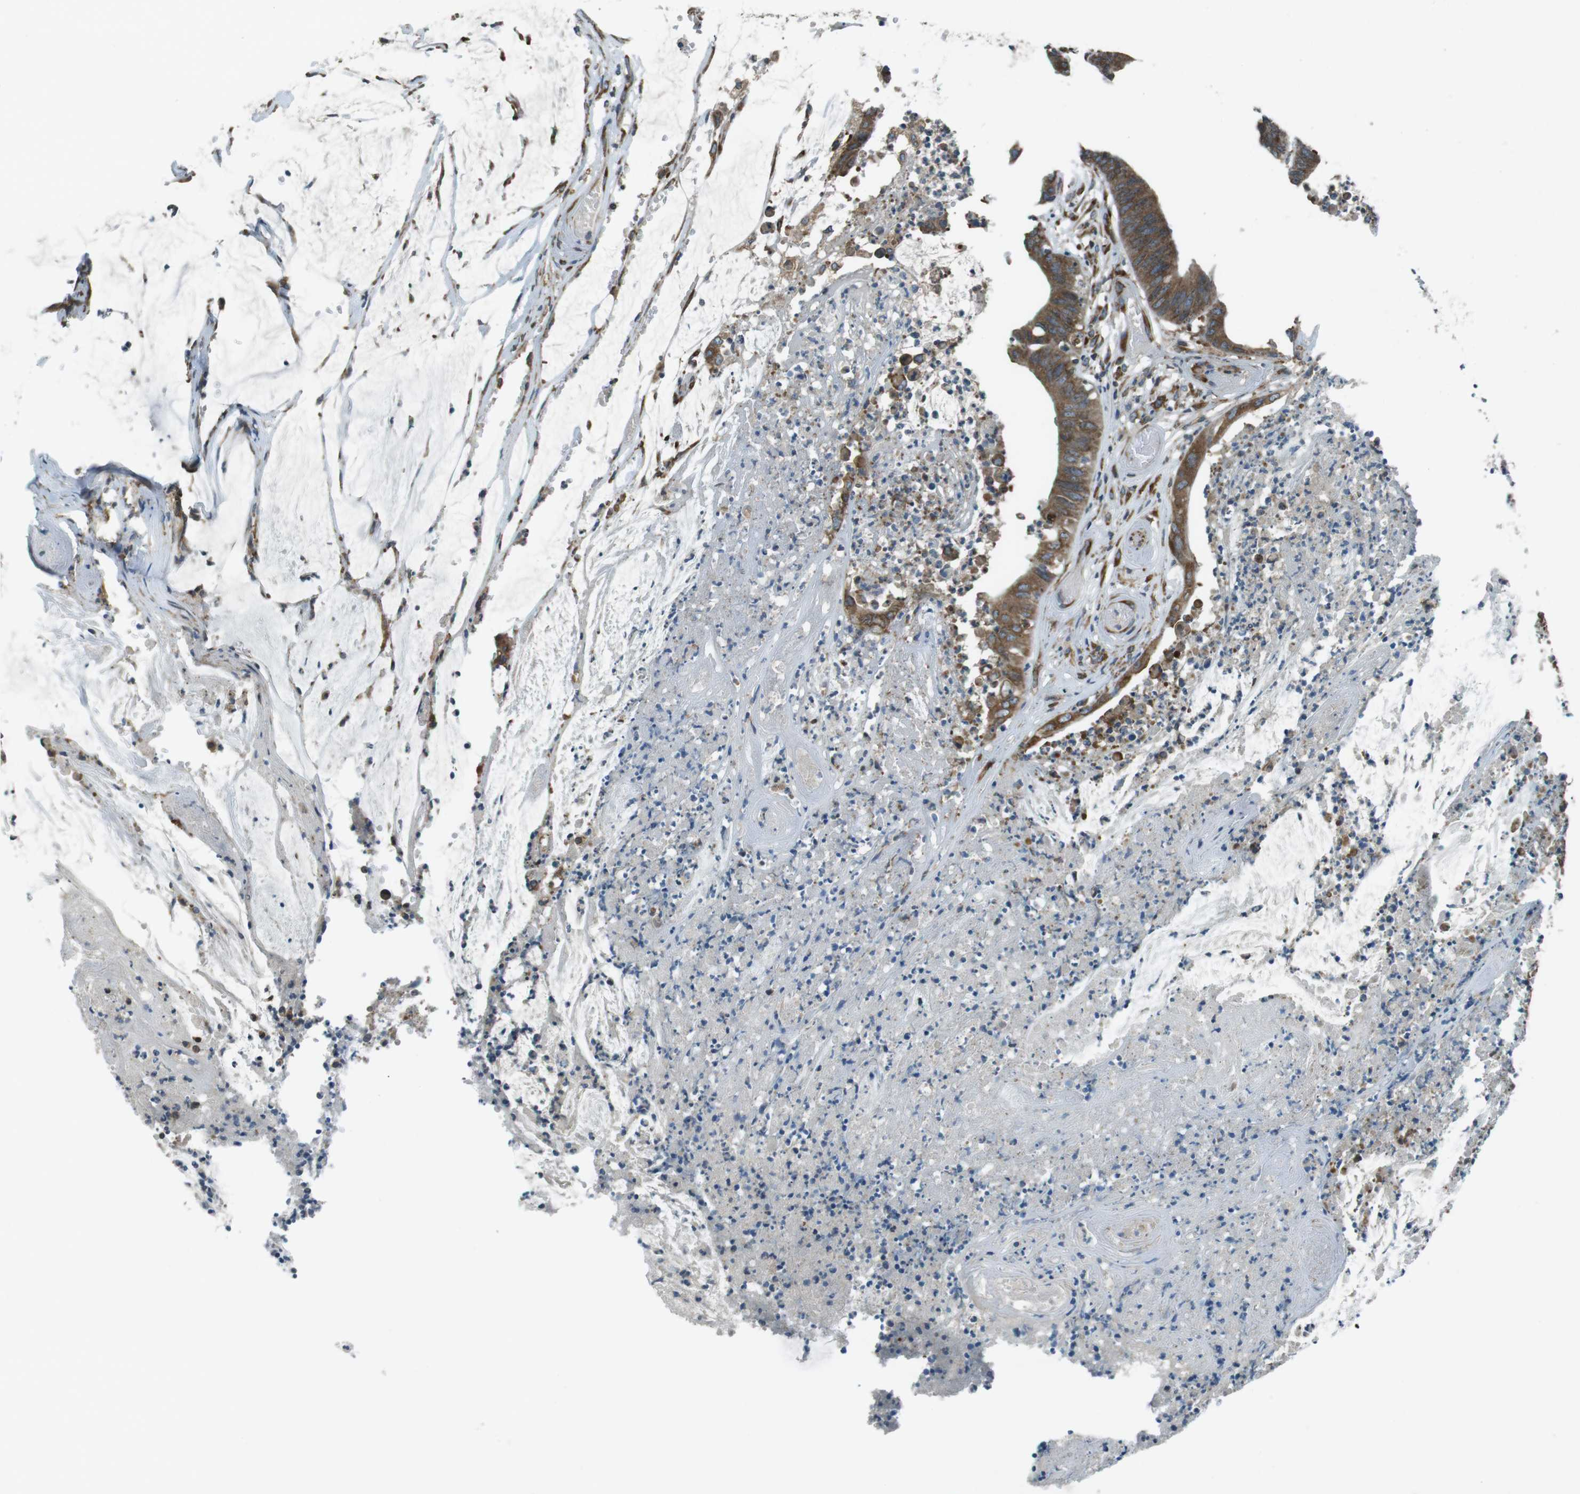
{"staining": {"intensity": "moderate", "quantity": ">75%", "location": "cytoplasmic/membranous"}, "tissue": "colorectal cancer", "cell_type": "Tumor cells", "image_type": "cancer", "snomed": [{"axis": "morphology", "description": "Adenocarcinoma, NOS"}, {"axis": "topography", "description": "Rectum"}], "caption": "Colorectal cancer stained for a protein displays moderate cytoplasmic/membranous positivity in tumor cells.", "gene": "KTN1", "patient": {"sex": "female", "age": 66}}